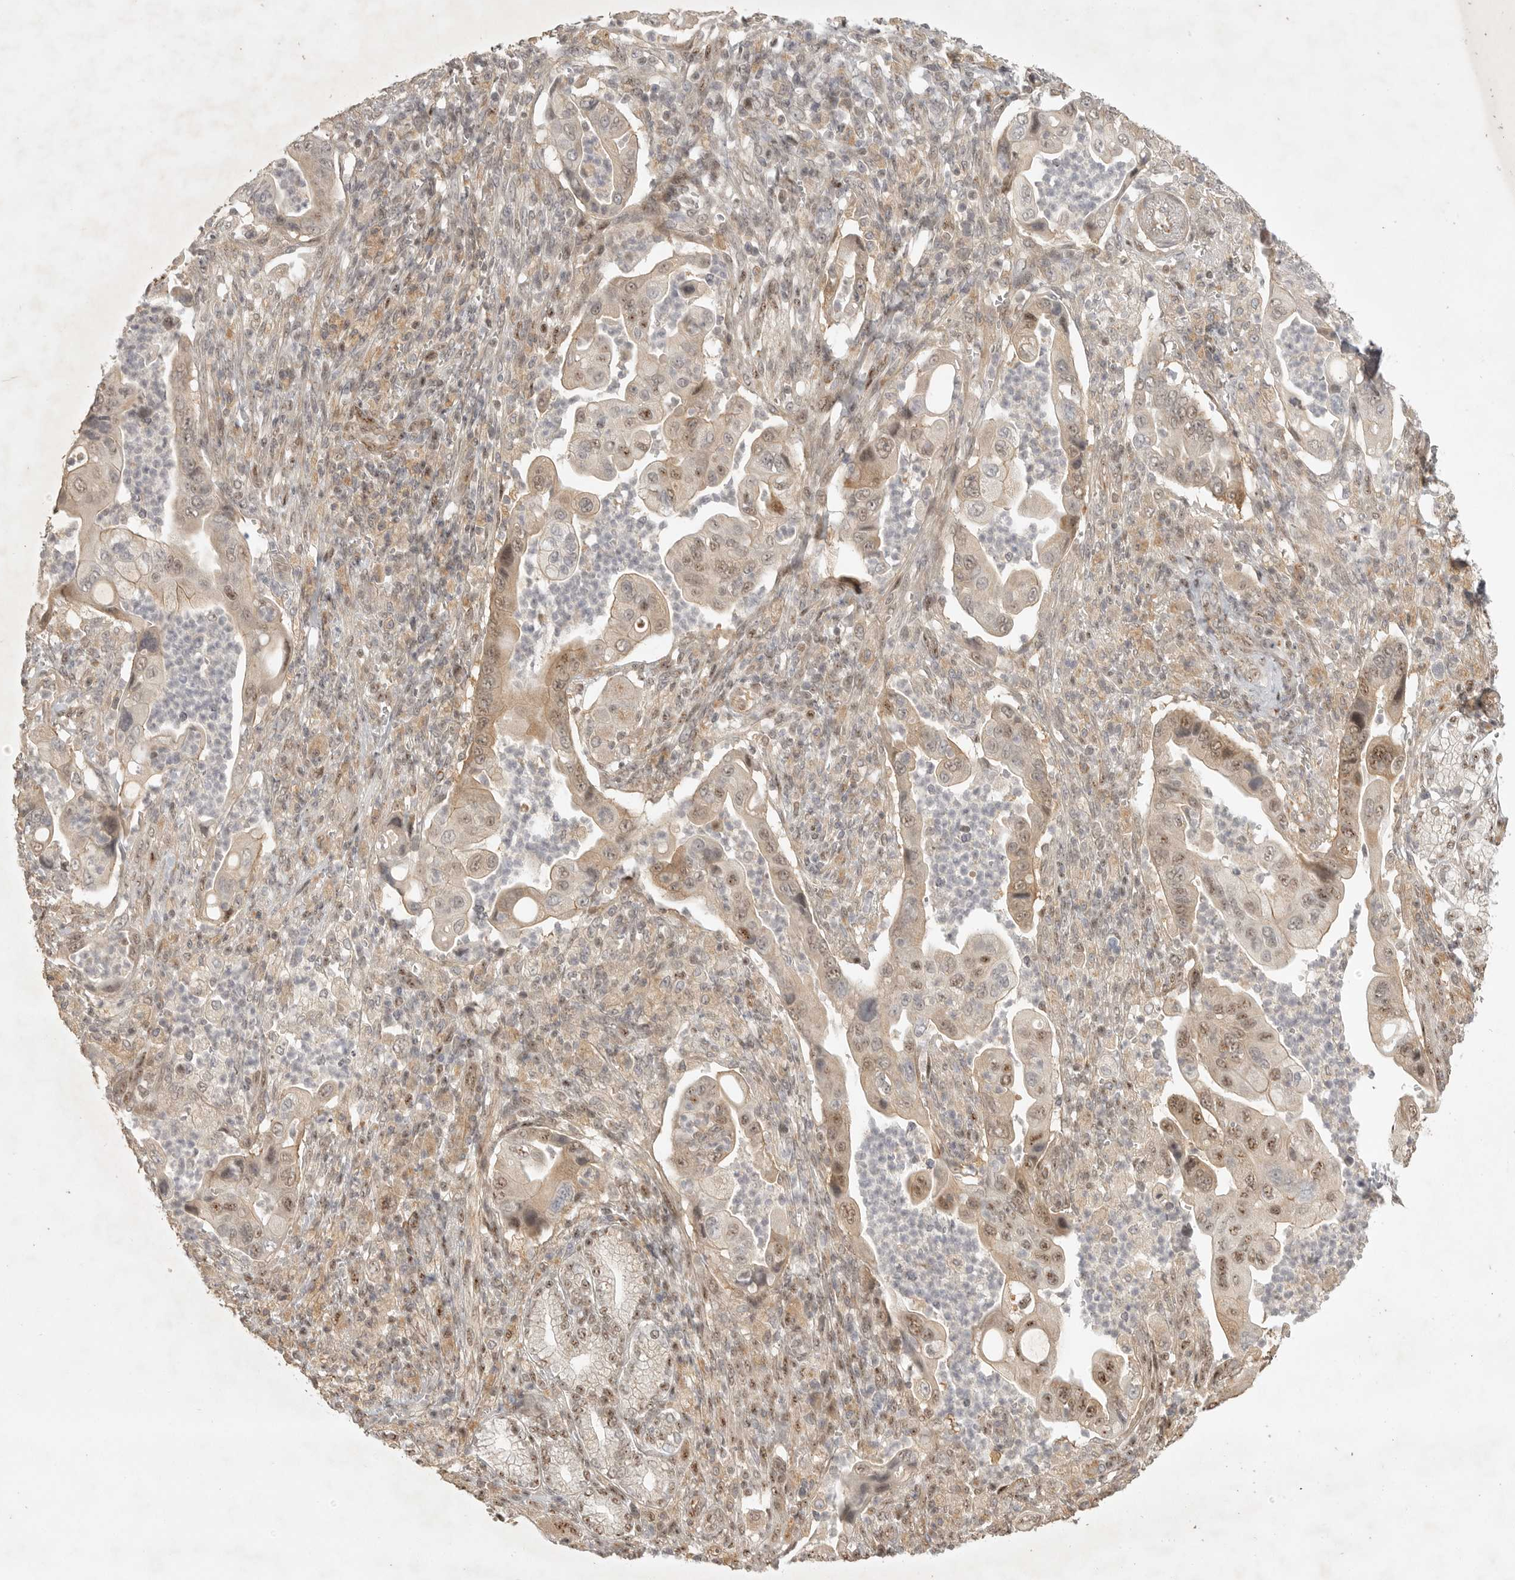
{"staining": {"intensity": "moderate", "quantity": ">75%", "location": "nuclear"}, "tissue": "pancreatic cancer", "cell_type": "Tumor cells", "image_type": "cancer", "snomed": [{"axis": "morphology", "description": "Adenocarcinoma, NOS"}, {"axis": "topography", "description": "Pancreas"}], "caption": "An image of pancreatic cancer stained for a protein shows moderate nuclear brown staining in tumor cells.", "gene": "POMP", "patient": {"sex": "male", "age": 78}}